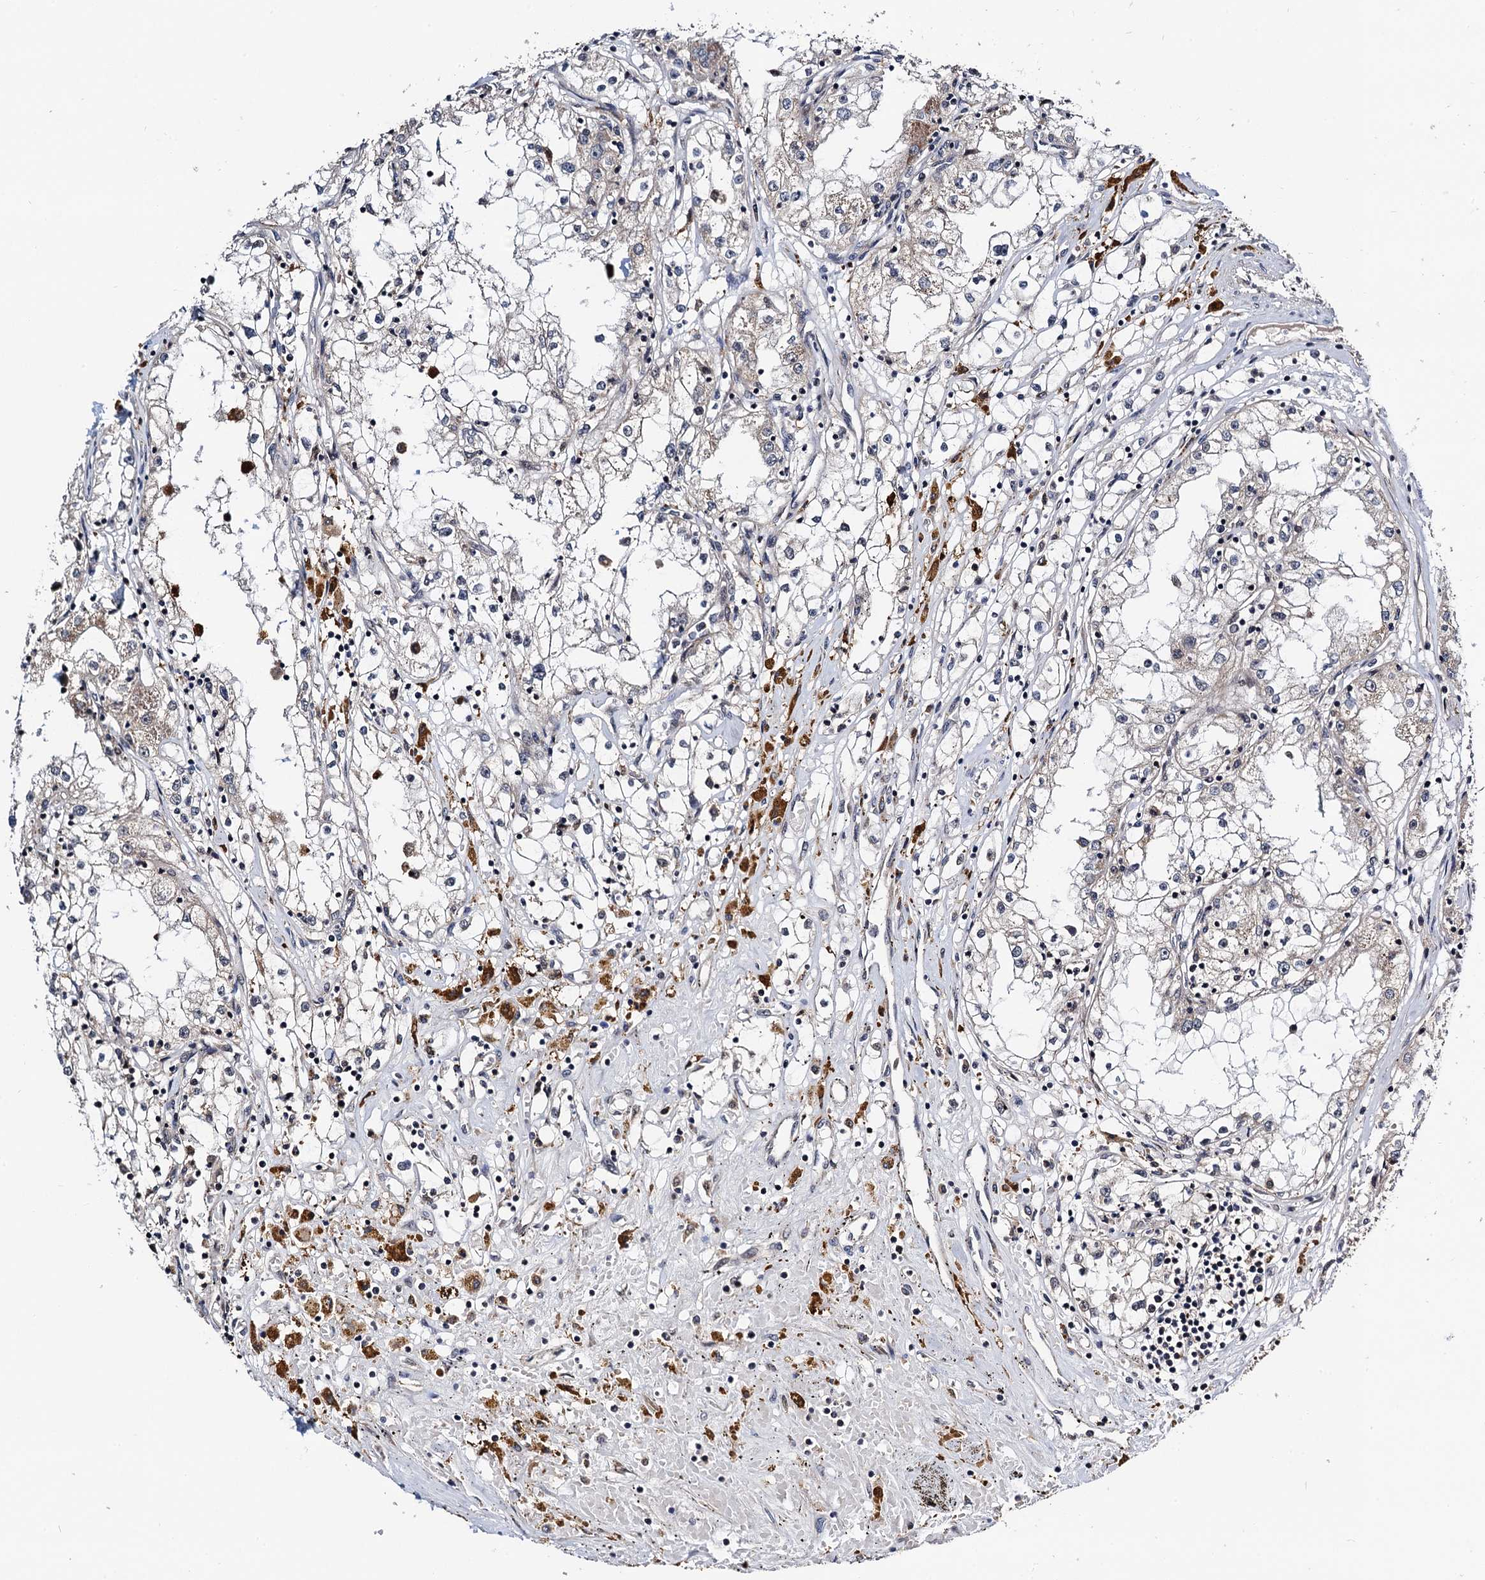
{"staining": {"intensity": "negative", "quantity": "none", "location": "none"}, "tissue": "renal cancer", "cell_type": "Tumor cells", "image_type": "cancer", "snomed": [{"axis": "morphology", "description": "Adenocarcinoma, NOS"}, {"axis": "topography", "description": "Kidney"}], "caption": "Immunohistochemical staining of human renal cancer displays no significant staining in tumor cells.", "gene": "NAA16", "patient": {"sex": "male", "age": 56}}